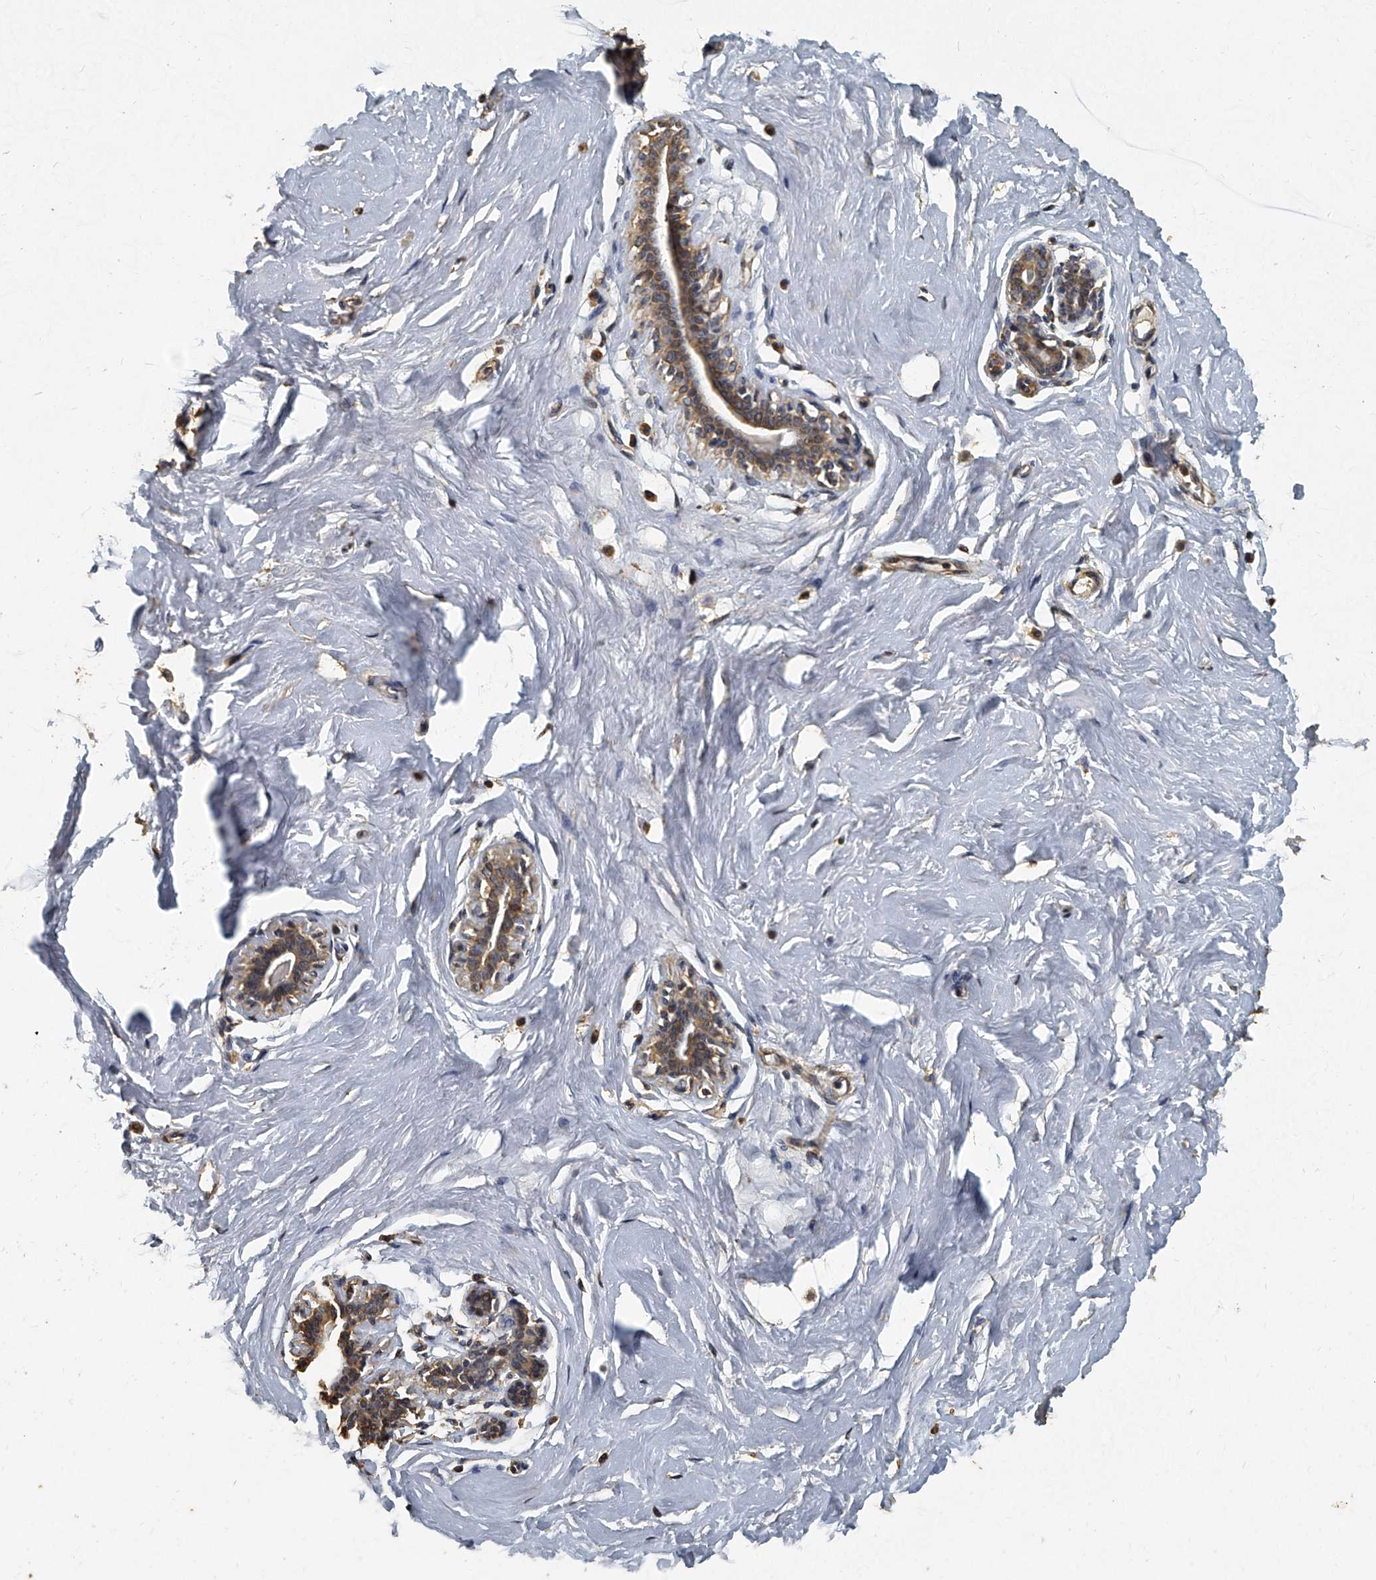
{"staining": {"intensity": "moderate", "quantity": ">75%", "location": "cytoplasmic/membranous"}, "tissue": "breast", "cell_type": "Adipocytes", "image_type": "normal", "snomed": [{"axis": "morphology", "description": "Normal tissue, NOS"}, {"axis": "morphology", "description": "Adenoma, NOS"}, {"axis": "topography", "description": "Breast"}], "caption": "This histopathology image reveals immunohistochemistry (IHC) staining of benign human breast, with medium moderate cytoplasmic/membranous staining in about >75% of adipocytes.", "gene": "MRPL28", "patient": {"sex": "female", "age": 23}}